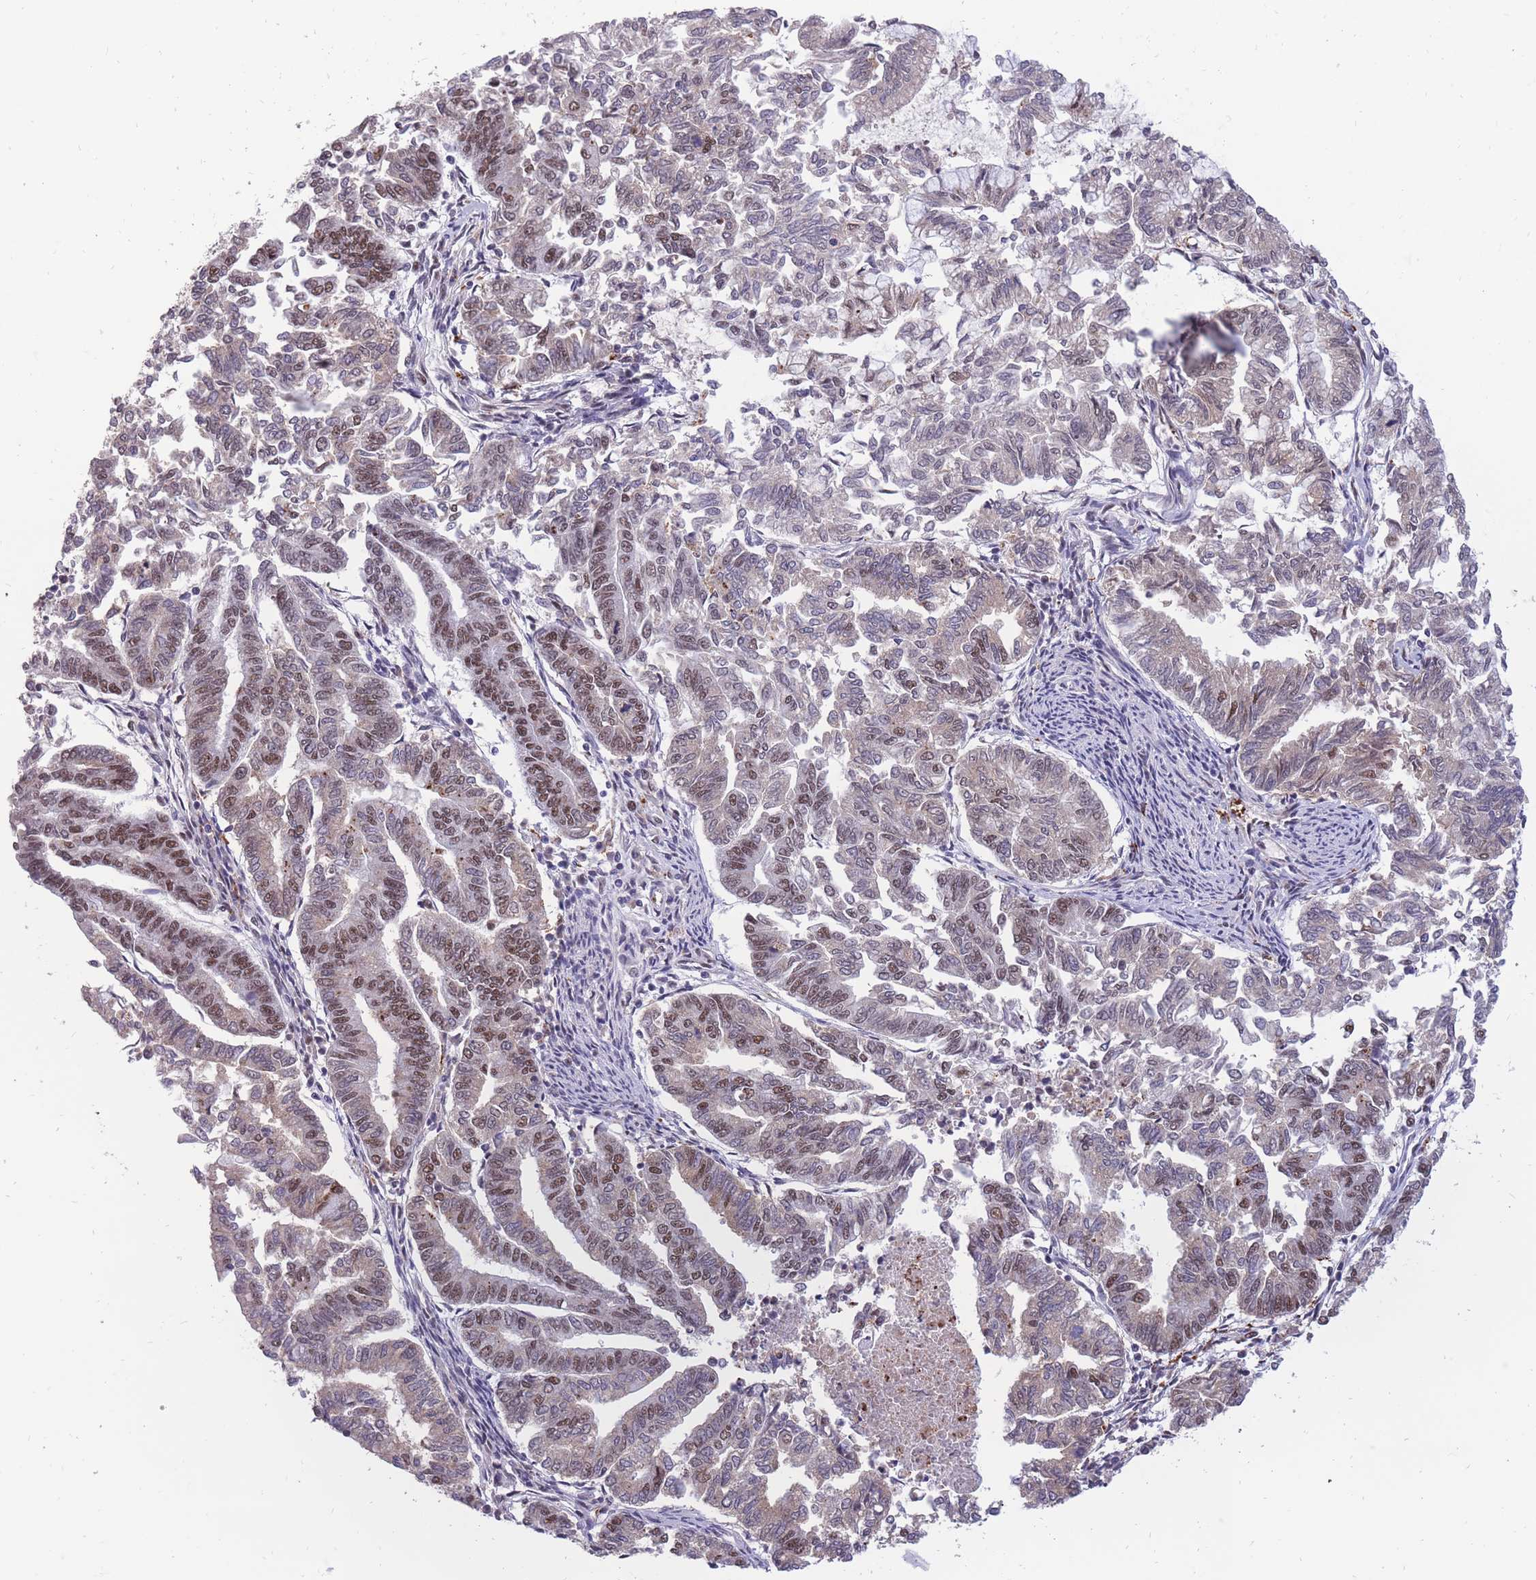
{"staining": {"intensity": "moderate", "quantity": "25%-75%", "location": "nuclear"}, "tissue": "endometrial cancer", "cell_type": "Tumor cells", "image_type": "cancer", "snomed": [{"axis": "morphology", "description": "Adenocarcinoma, NOS"}, {"axis": "topography", "description": "Endometrium"}], "caption": "Immunohistochemistry micrograph of neoplastic tissue: adenocarcinoma (endometrial) stained using immunohistochemistry demonstrates medium levels of moderate protein expression localized specifically in the nuclear of tumor cells, appearing as a nuclear brown color.", "gene": "PRPF19", "patient": {"sex": "female", "age": 79}}